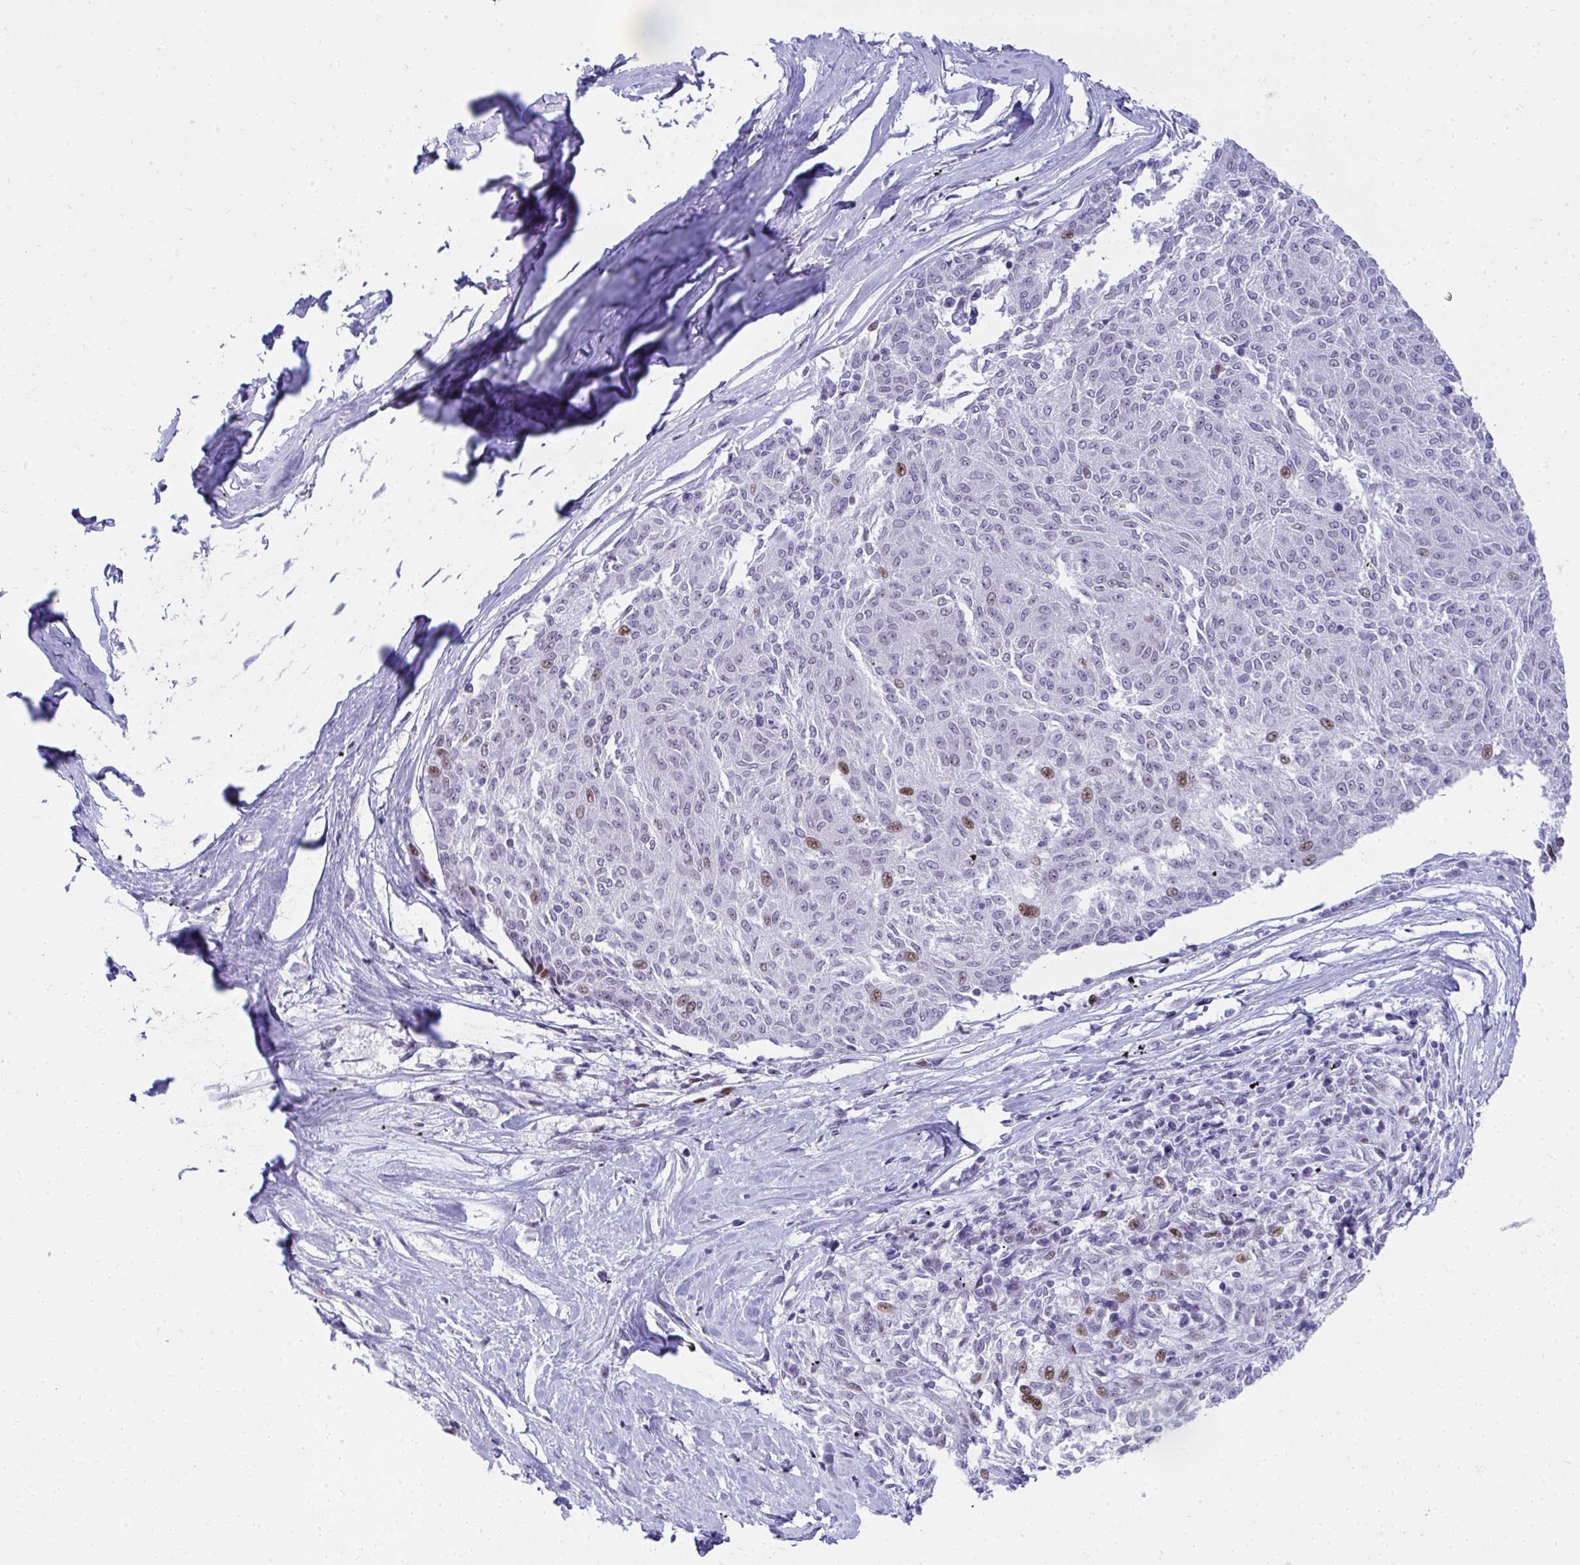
{"staining": {"intensity": "moderate", "quantity": "<25%", "location": "nuclear"}, "tissue": "melanoma", "cell_type": "Tumor cells", "image_type": "cancer", "snomed": [{"axis": "morphology", "description": "Malignant melanoma, NOS"}, {"axis": "topography", "description": "Skin"}], "caption": "Moderate nuclear protein expression is present in about <25% of tumor cells in melanoma.", "gene": "GLDN", "patient": {"sex": "female", "age": 72}}